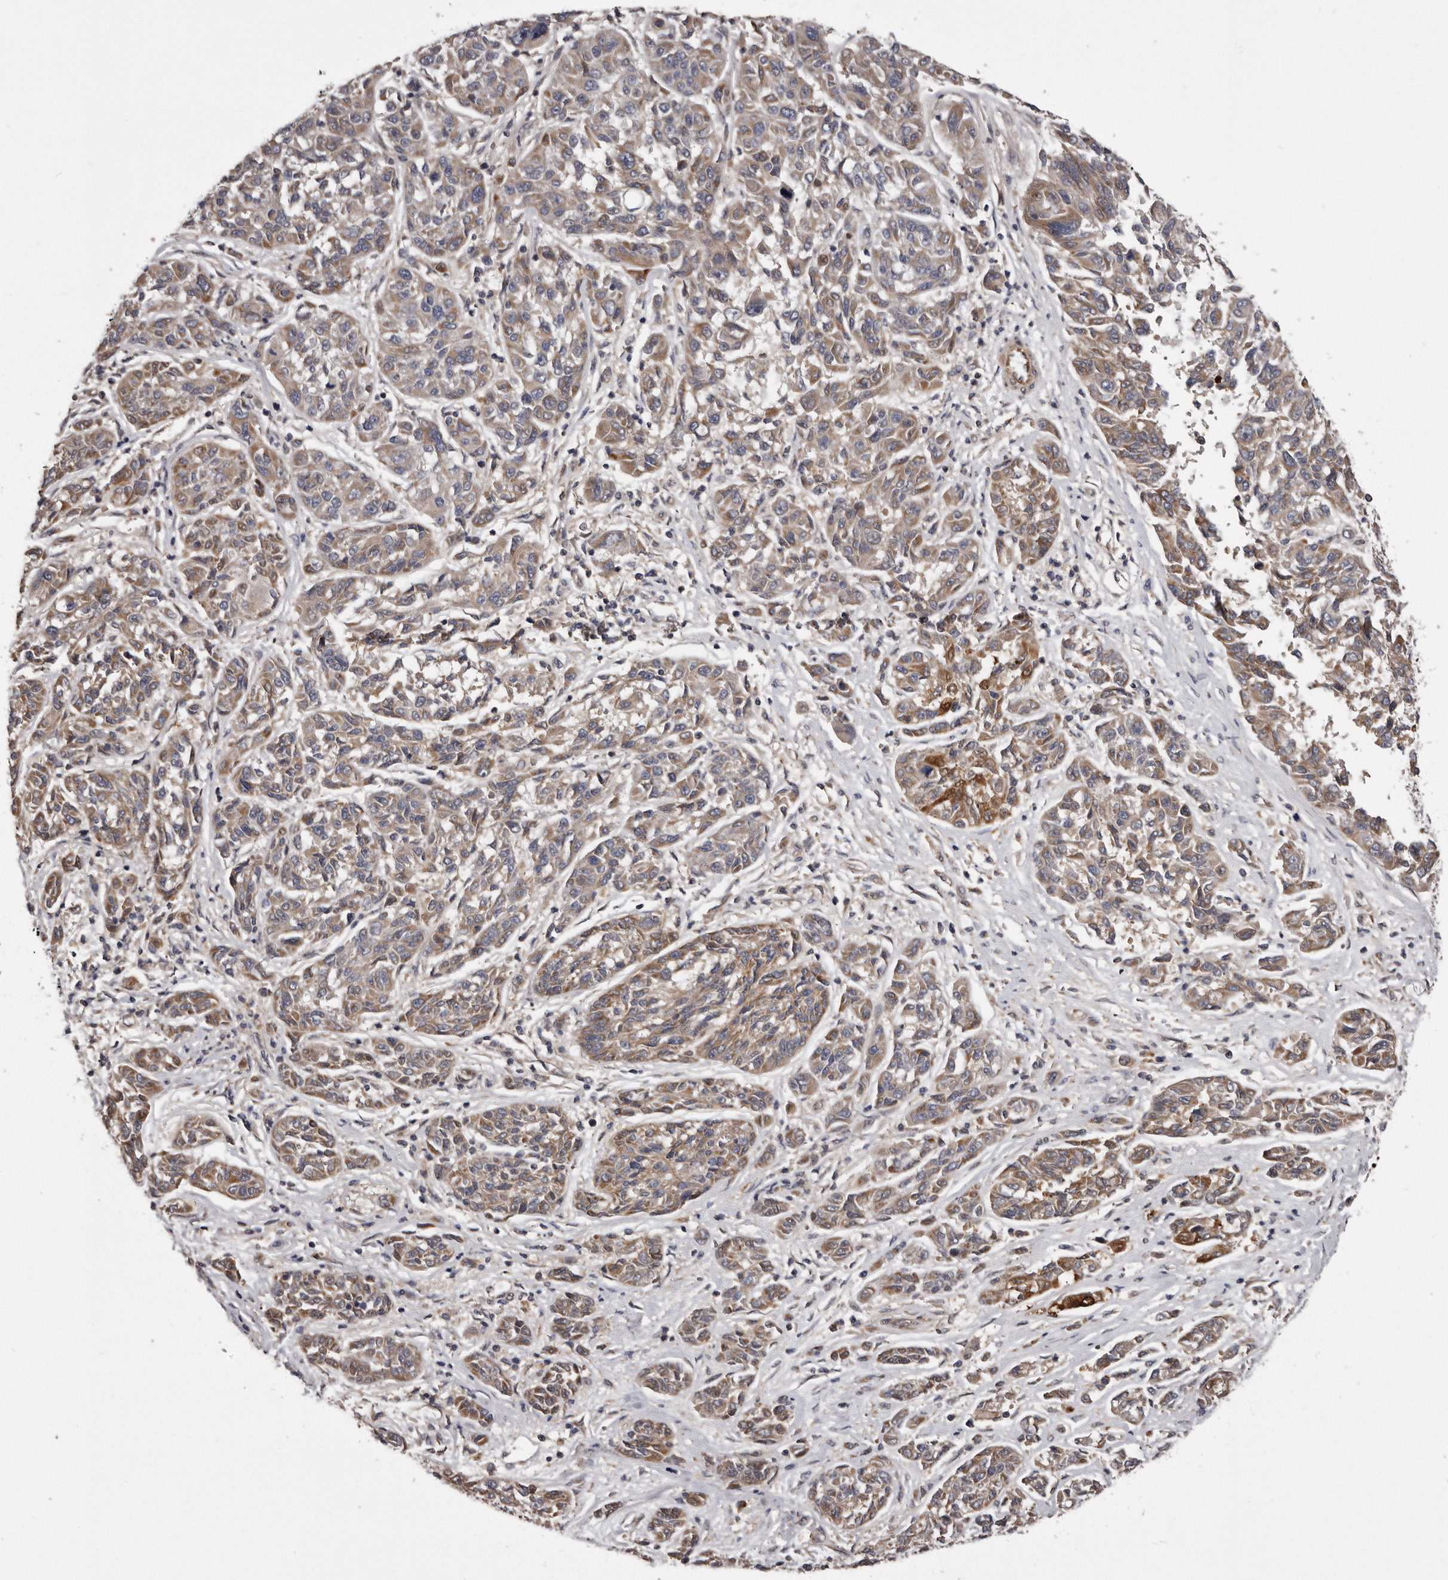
{"staining": {"intensity": "moderate", "quantity": "25%-75%", "location": "cytoplasmic/membranous"}, "tissue": "melanoma", "cell_type": "Tumor cells", "image_type": "cancer", "snomed": [{"axis": "morphology", "description": "Malignant melanoma, NOS"}, {"axis": "topography", "description": "Skin"}], "caption": "Brown immunohistochemical staining in melanoma reveals moderate cytoplasmic/membranous staining in about 25%-75% of tumor cells. (brown staining indicates protein expression, while blue staining denotes nuclei).", "gene": "ARMCX1", "patient": {"sex": "male", "age": 53}}